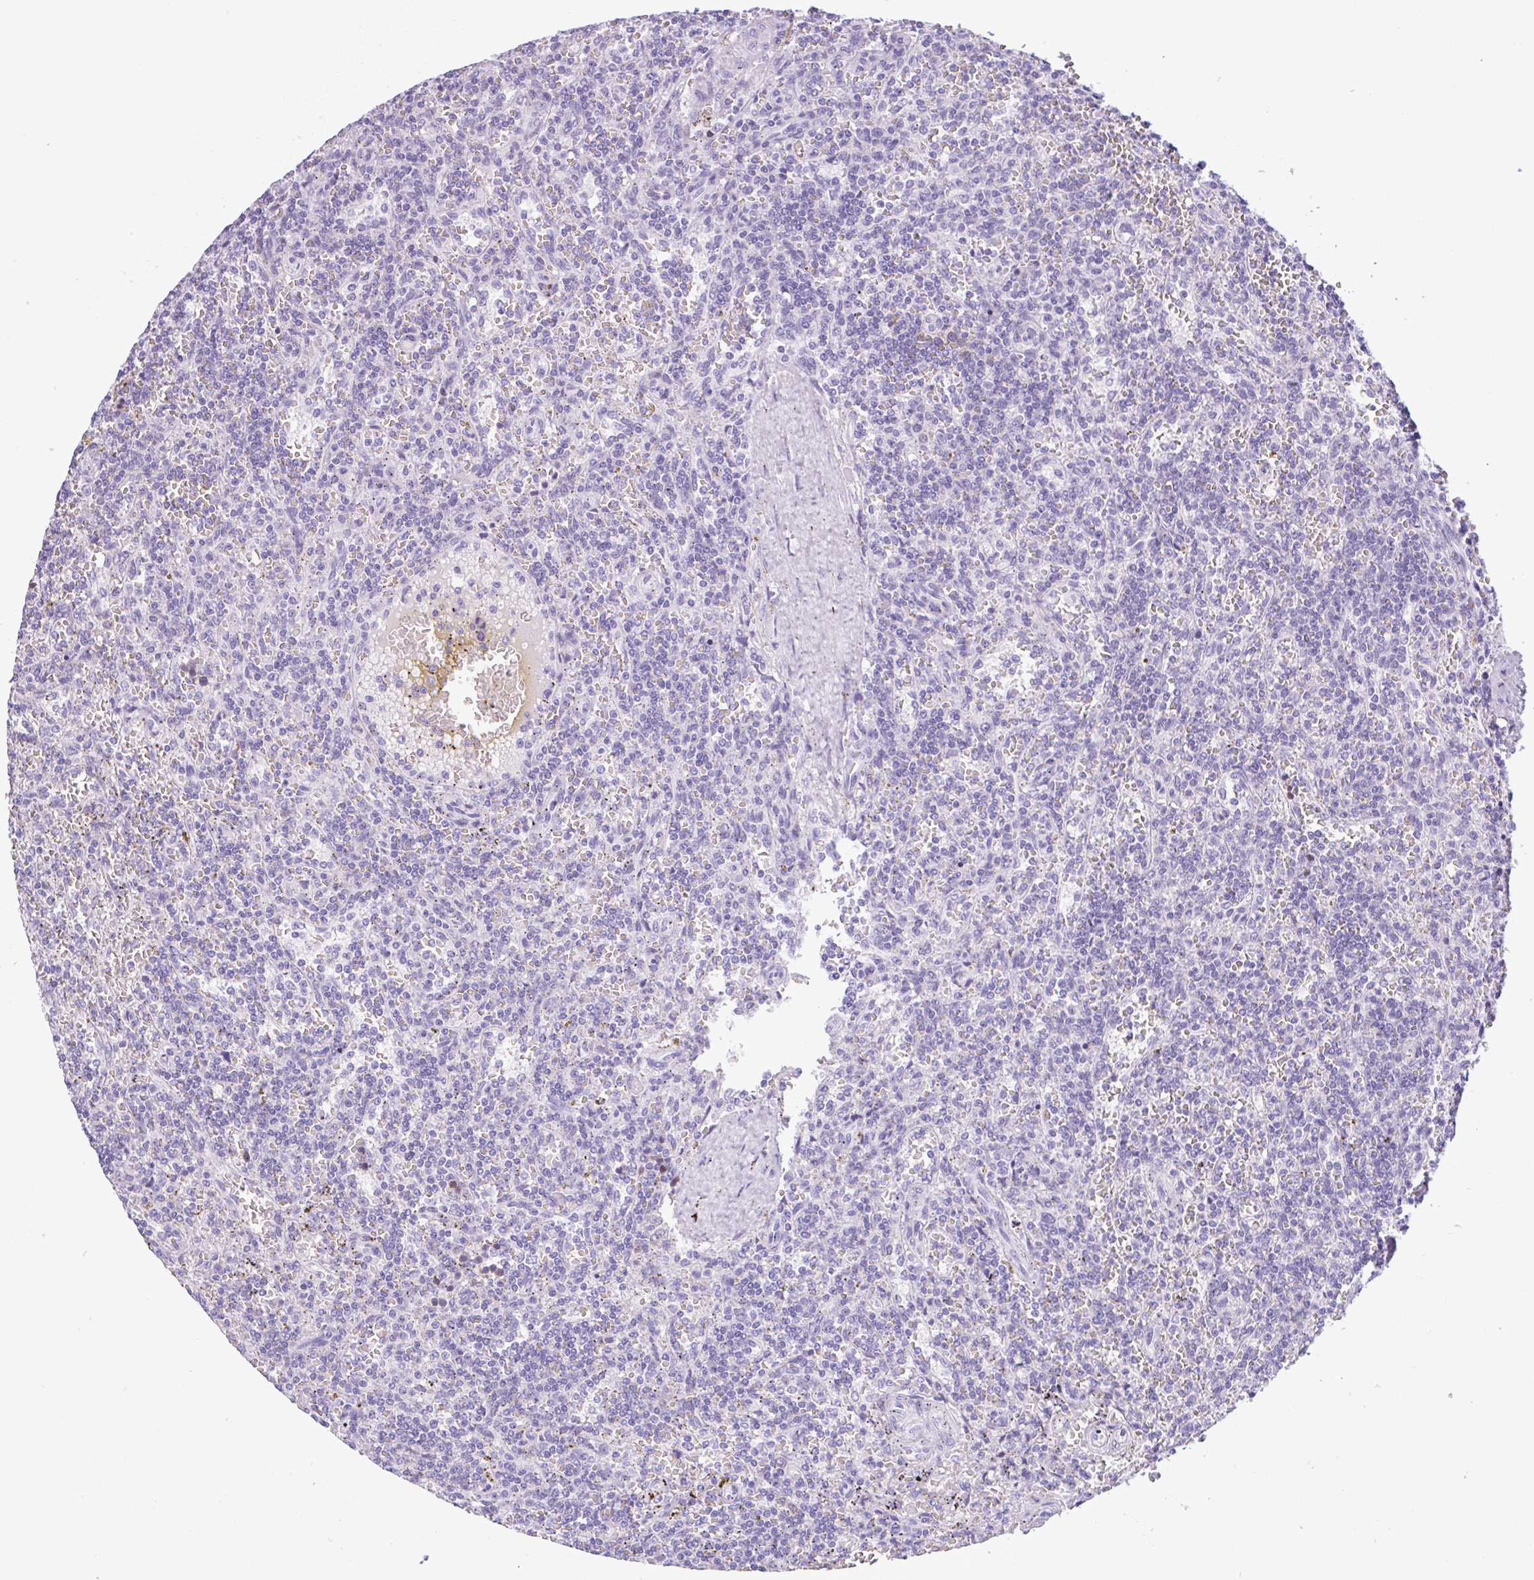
{"staining": {"intensity": "negative", "quantity": "none", "location": "none"}, "tissue": "lymphoma", "cell_type": "Tumor cells", "image_type": "cancer", "snomed": [{"axis": "morphology", "description": "Malignant lymphoma, non-Hodgkin's type, Low grade"}, {"axis": "topography", "description": "Spleen"}], "caption": "Immunohistochemistry (IHC) image of neoplastic tissue: malignant lymphoma, non-Hodgkin's type (low-grade) stained with DAB displays no significant protein expression in tumor cells.", "gene": "CTSE", "patient": {"sex": "male", "age": 73}}